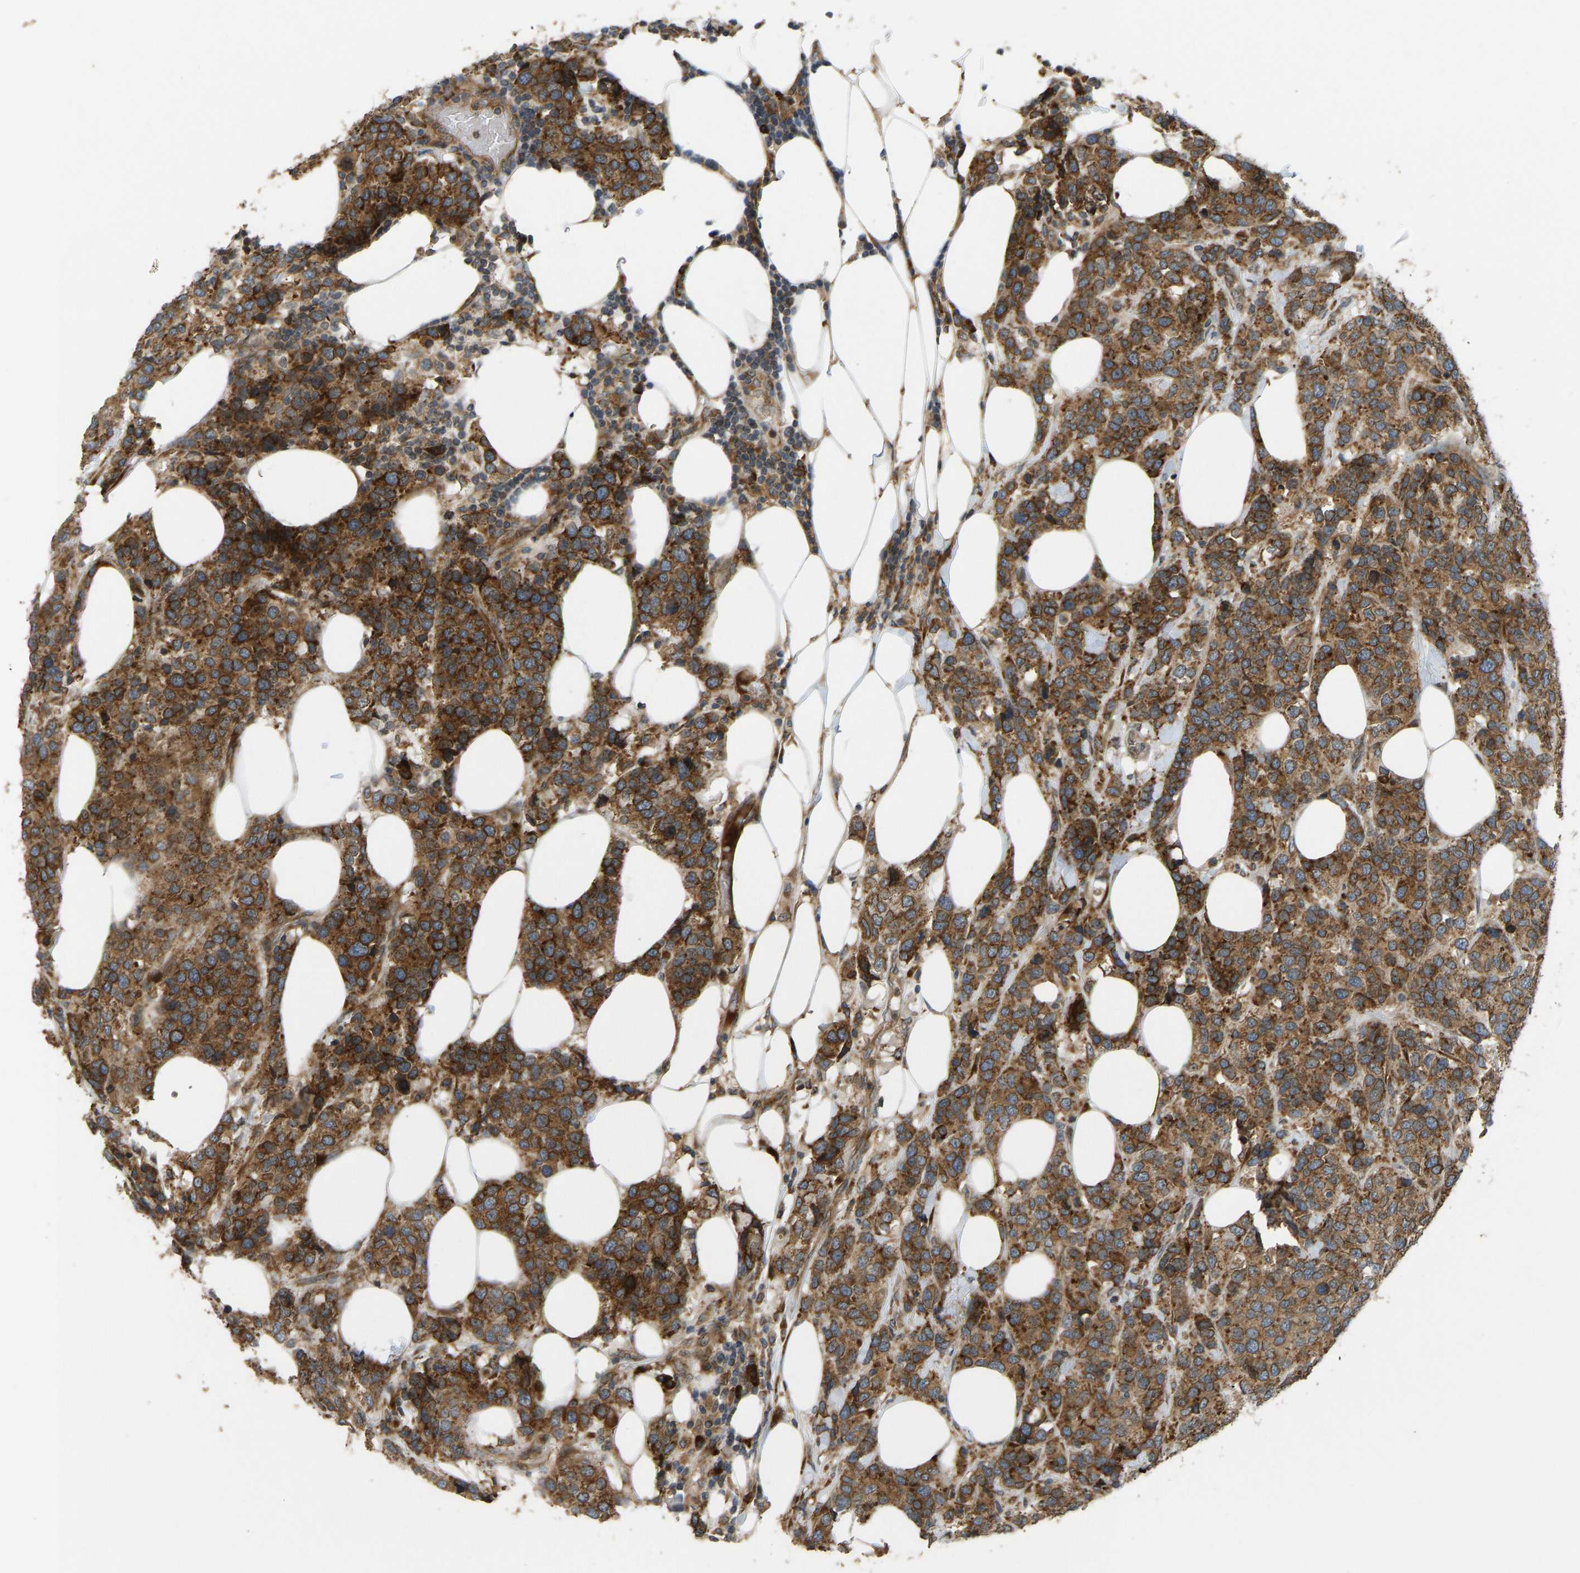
{"staining": {"intensity": "strong", "quantity": ">75%", "location": "cytoplasmic/membranous"}, "tissue": "breast cancer", "cell_type": "Tumor cells", "image_type": "cancer", "snomed": [{"axis": "morphology", "description": "Lobular carcinoma"}, {"axis": "topography", "description": "Breast"}], "caption": "Human breast lobular carcinoma stained with a brown dye displays strong cytoplasmic/membranous positive staining in about >75% of tumor cells.", "gene": "RPN2", "patient": {"sex": "female", "age": 59}}